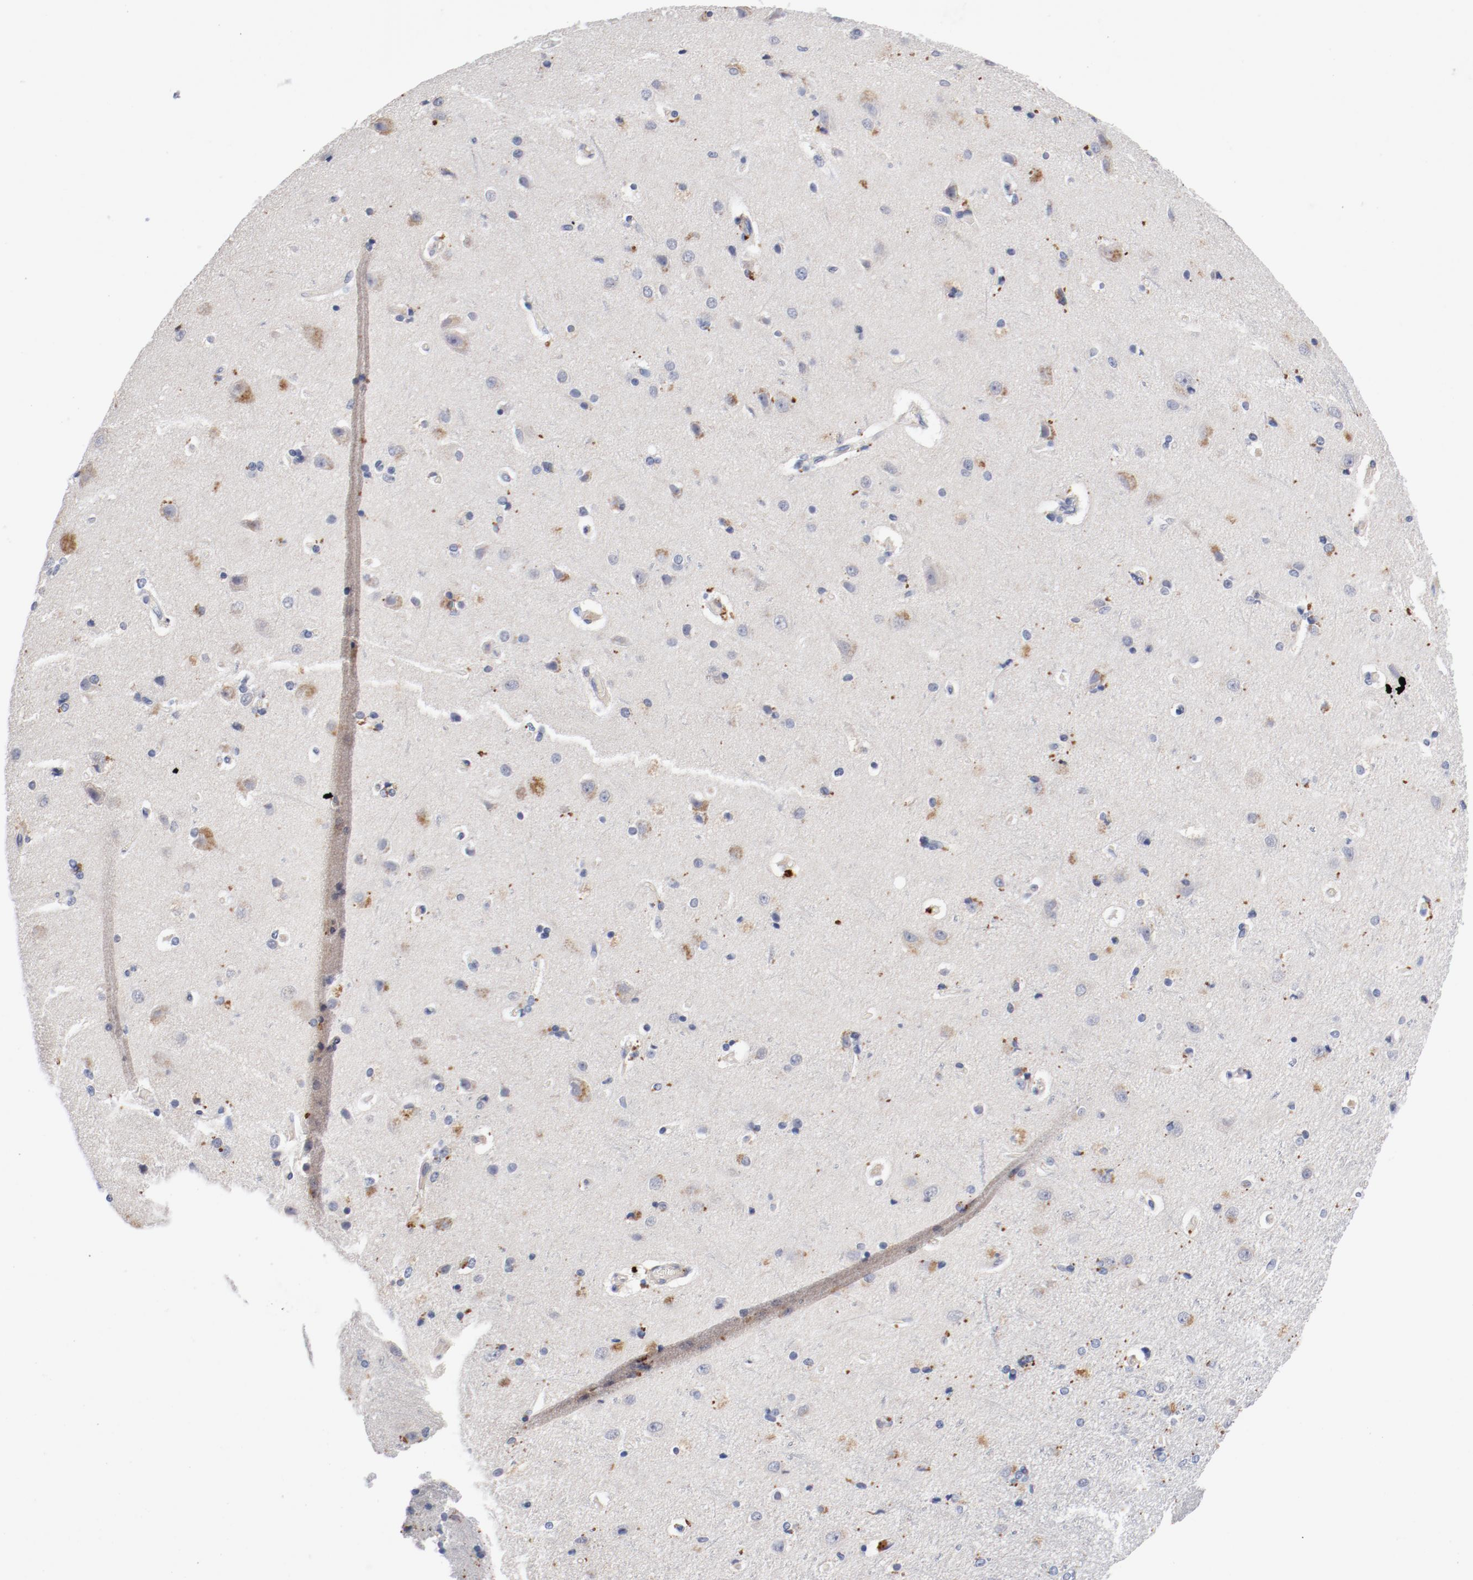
{"staining": {"intensity": "negative", "quantity": "none", "location": "none"}, "tissue": "cerebral cortex", "cell_type": "Endothelial cells", "image_type": "normal", "snomed": [{"axis": "morphology", "description": "Normal tissue, NOS"}, {"axis": "topography", "description": "Cerebral cortex"}], "caption": "Unremarkable cerebral cortex was stained to show a protein in brown. There is no significant staining in endothelial cells. (Immunohistochemistry, brightfield microscopy, high magnification).", "gene": "BIRC5", "patient": {"sex": "male", "age": 62}}